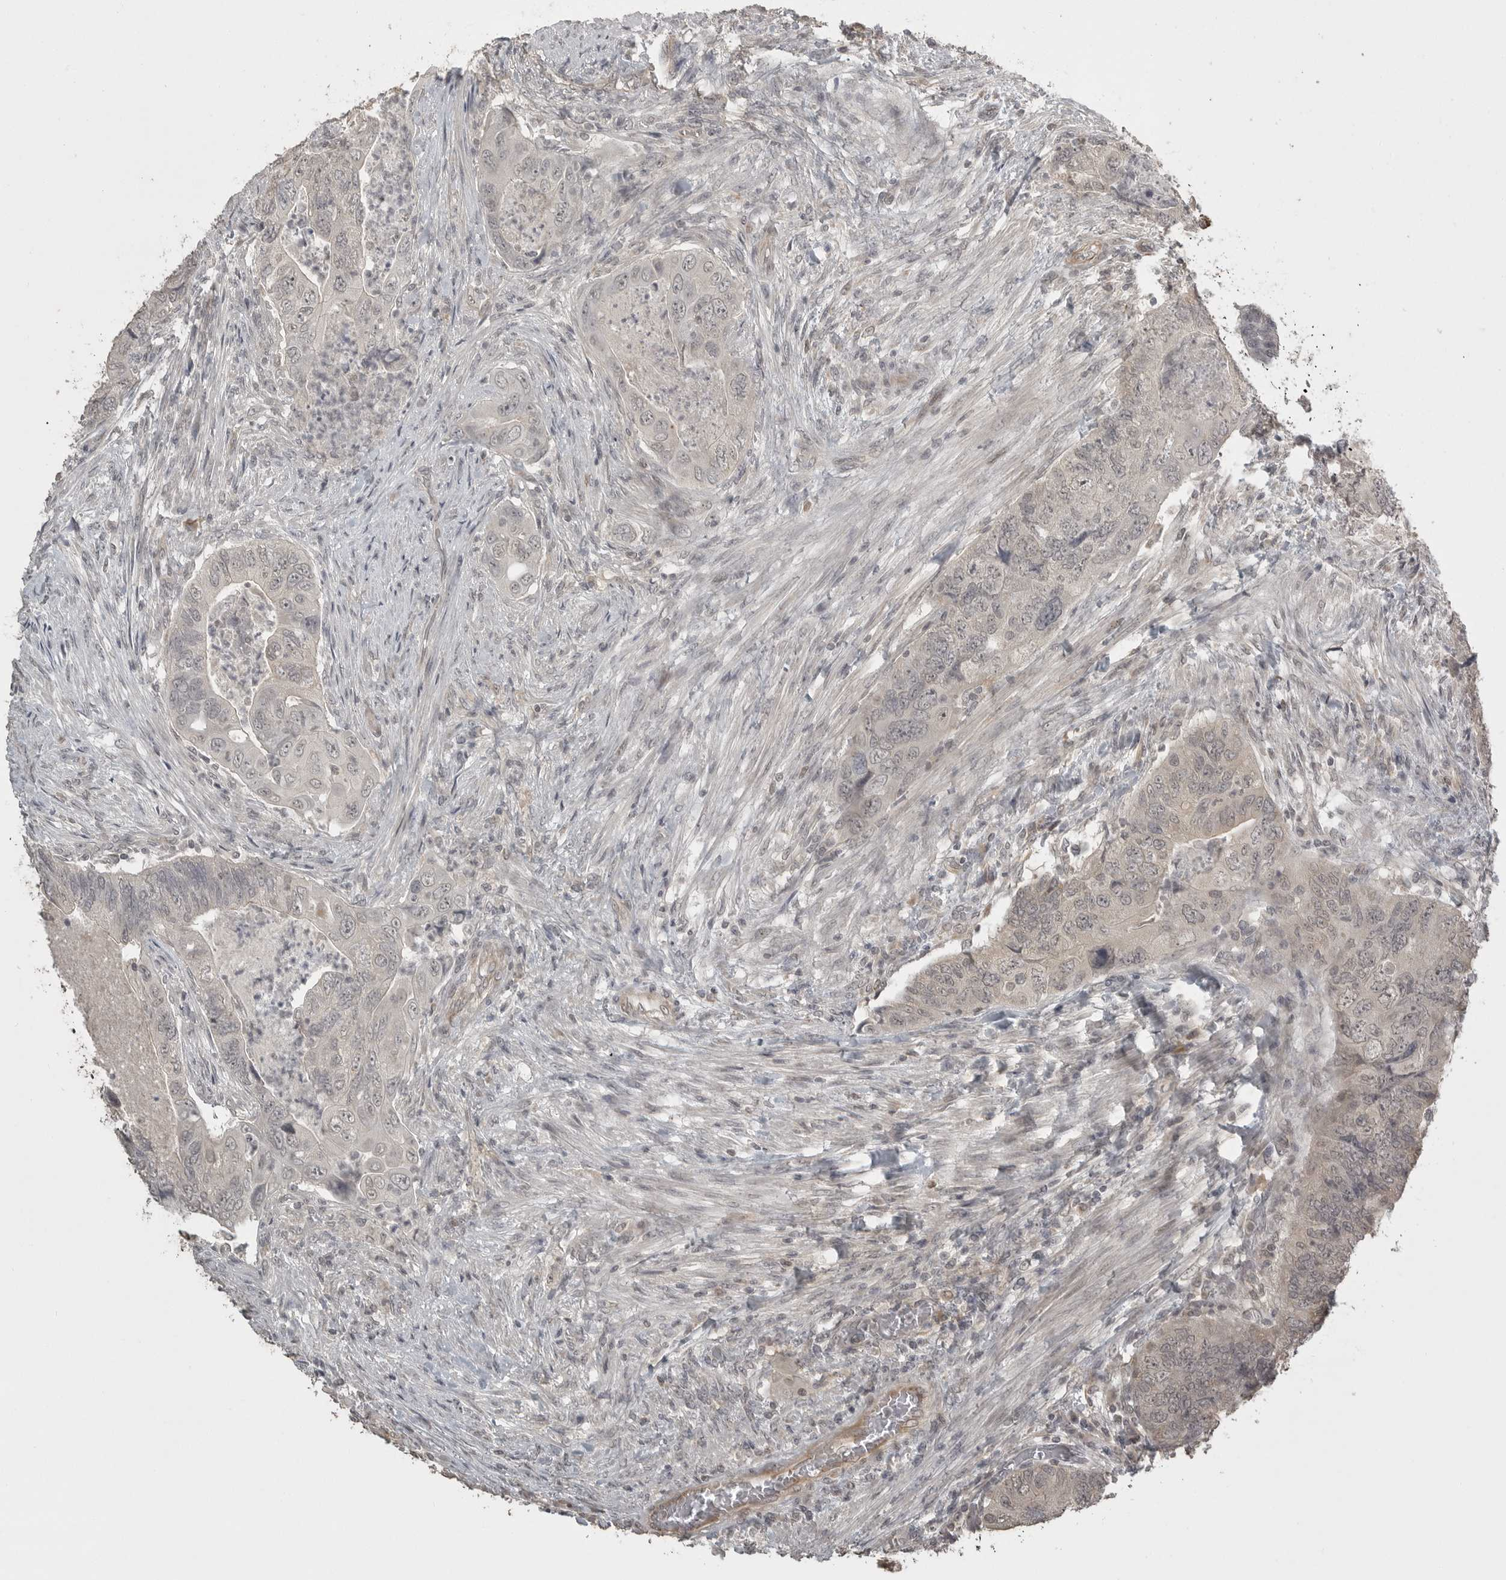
{"staining": {"intensity": "negative", "quantity": "none", "location": "none"}, "tissue": "colorectal cancer", "cell_type": "Tumor cells", "image_type": "cancer", "snomed": [{"axis": "morphology", "description": "Adenocarcinoma, NOS"}, {"axis": "topography", "description": "Rectum"}], "caption": "Human colorectal adenocarcinoma stained for a protein using immunohistochemistry (IHC) displays no positivity in tumor cells.", "gene": "SMG8", "patient": {"sex": "male", "age": 63}}